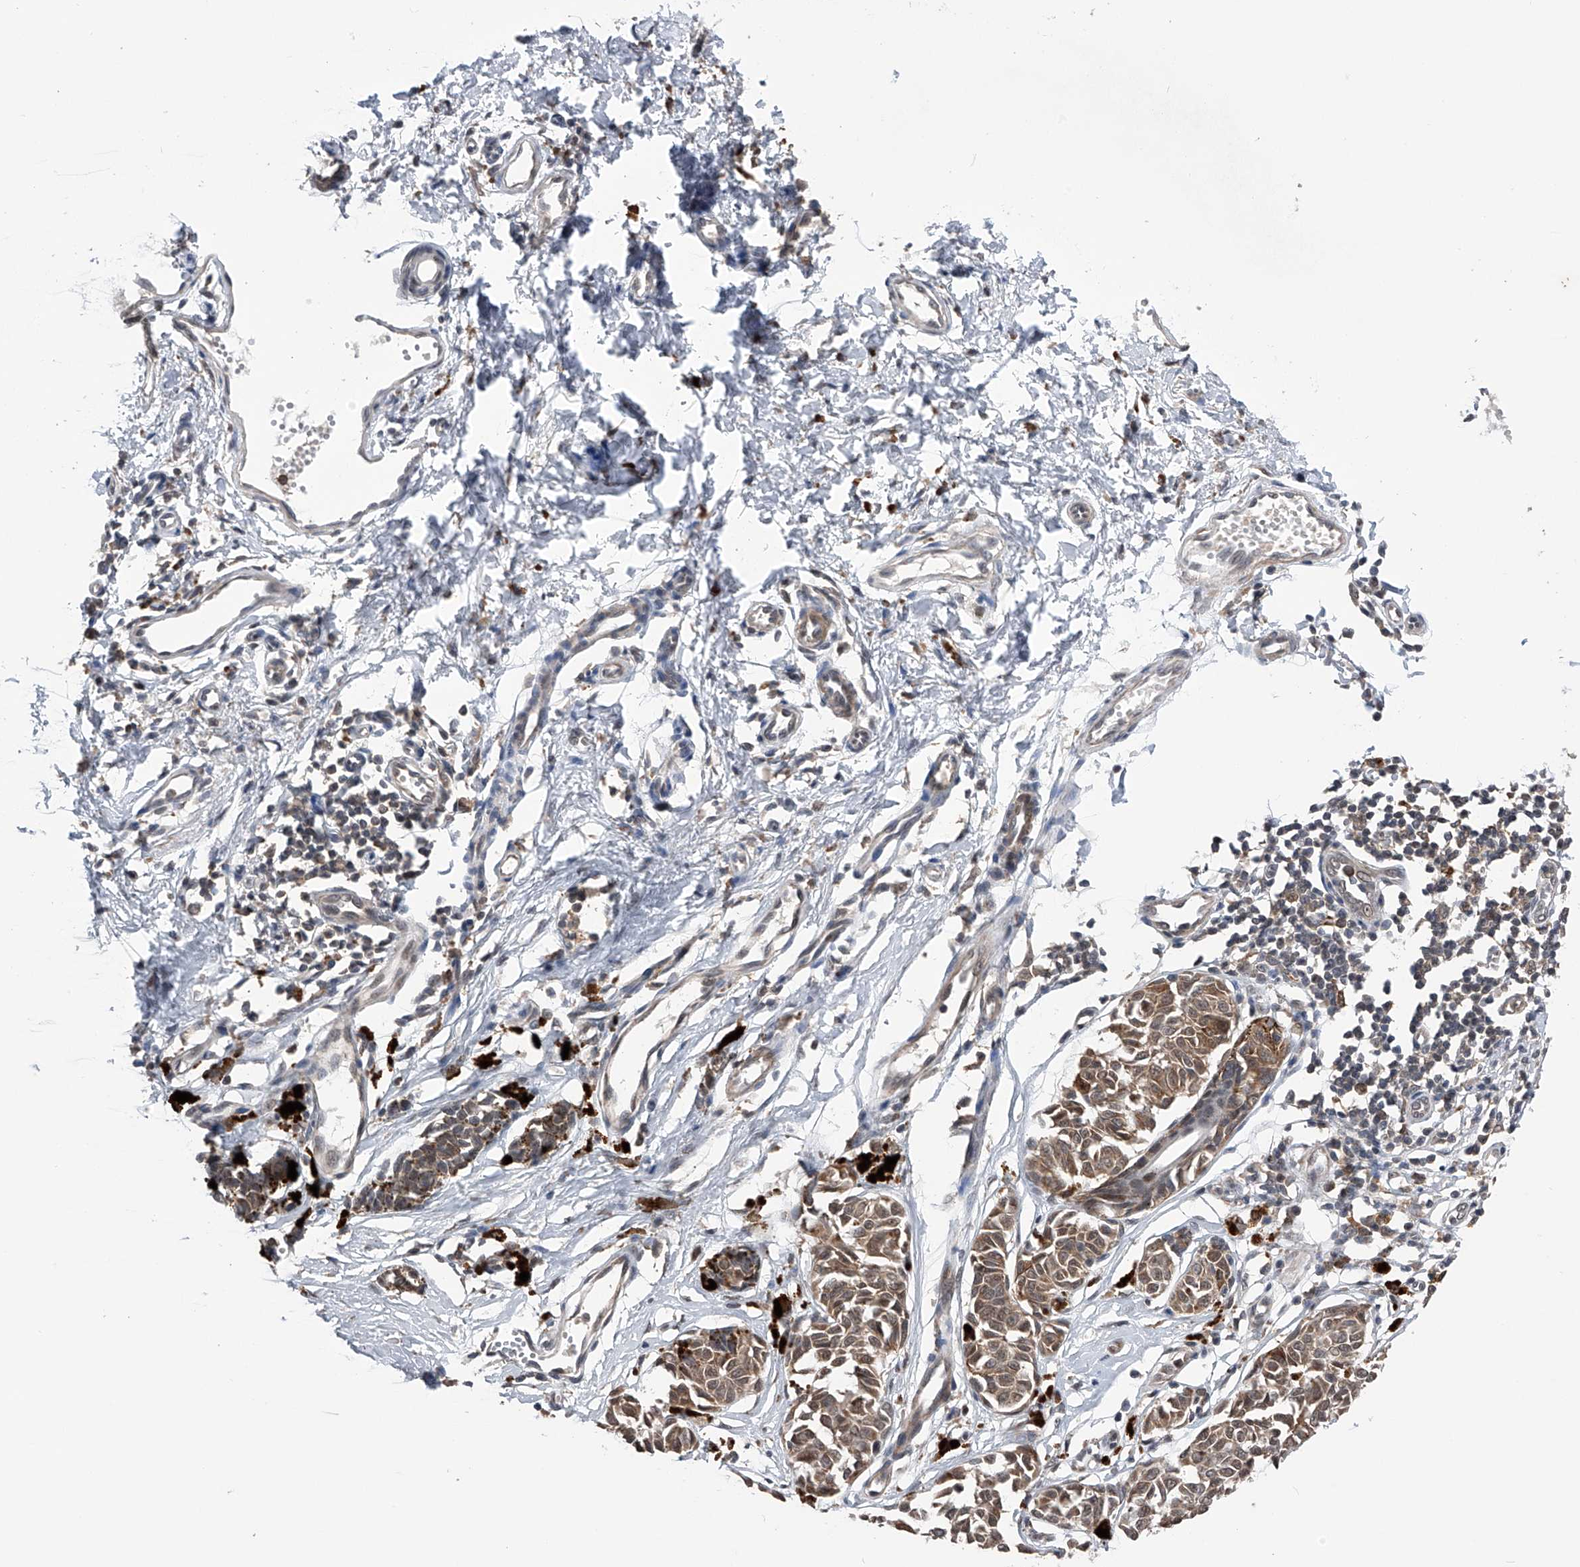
{"staining": {"intensity": "weak", "quantity": ">75%", "location": "cytoplasmic/membranous,nuclear"}, "tissue": "melanoma", "cell_type": "Tumor cells", "image_type": "cancer", "snomed": [{"axis": "morphology", "description": "Malignant melanoma, NOS"}, {"axis": "topography", "description": "Skin"}], "caption": "About >75% of tumor cells in melanoma show weak cytoplasmic/membranous and nuclear protein staining as visualized by brown immunohistochemical staining.", "gene": "SPOCK1", "patient": {"sex": "male", "age": 53}}